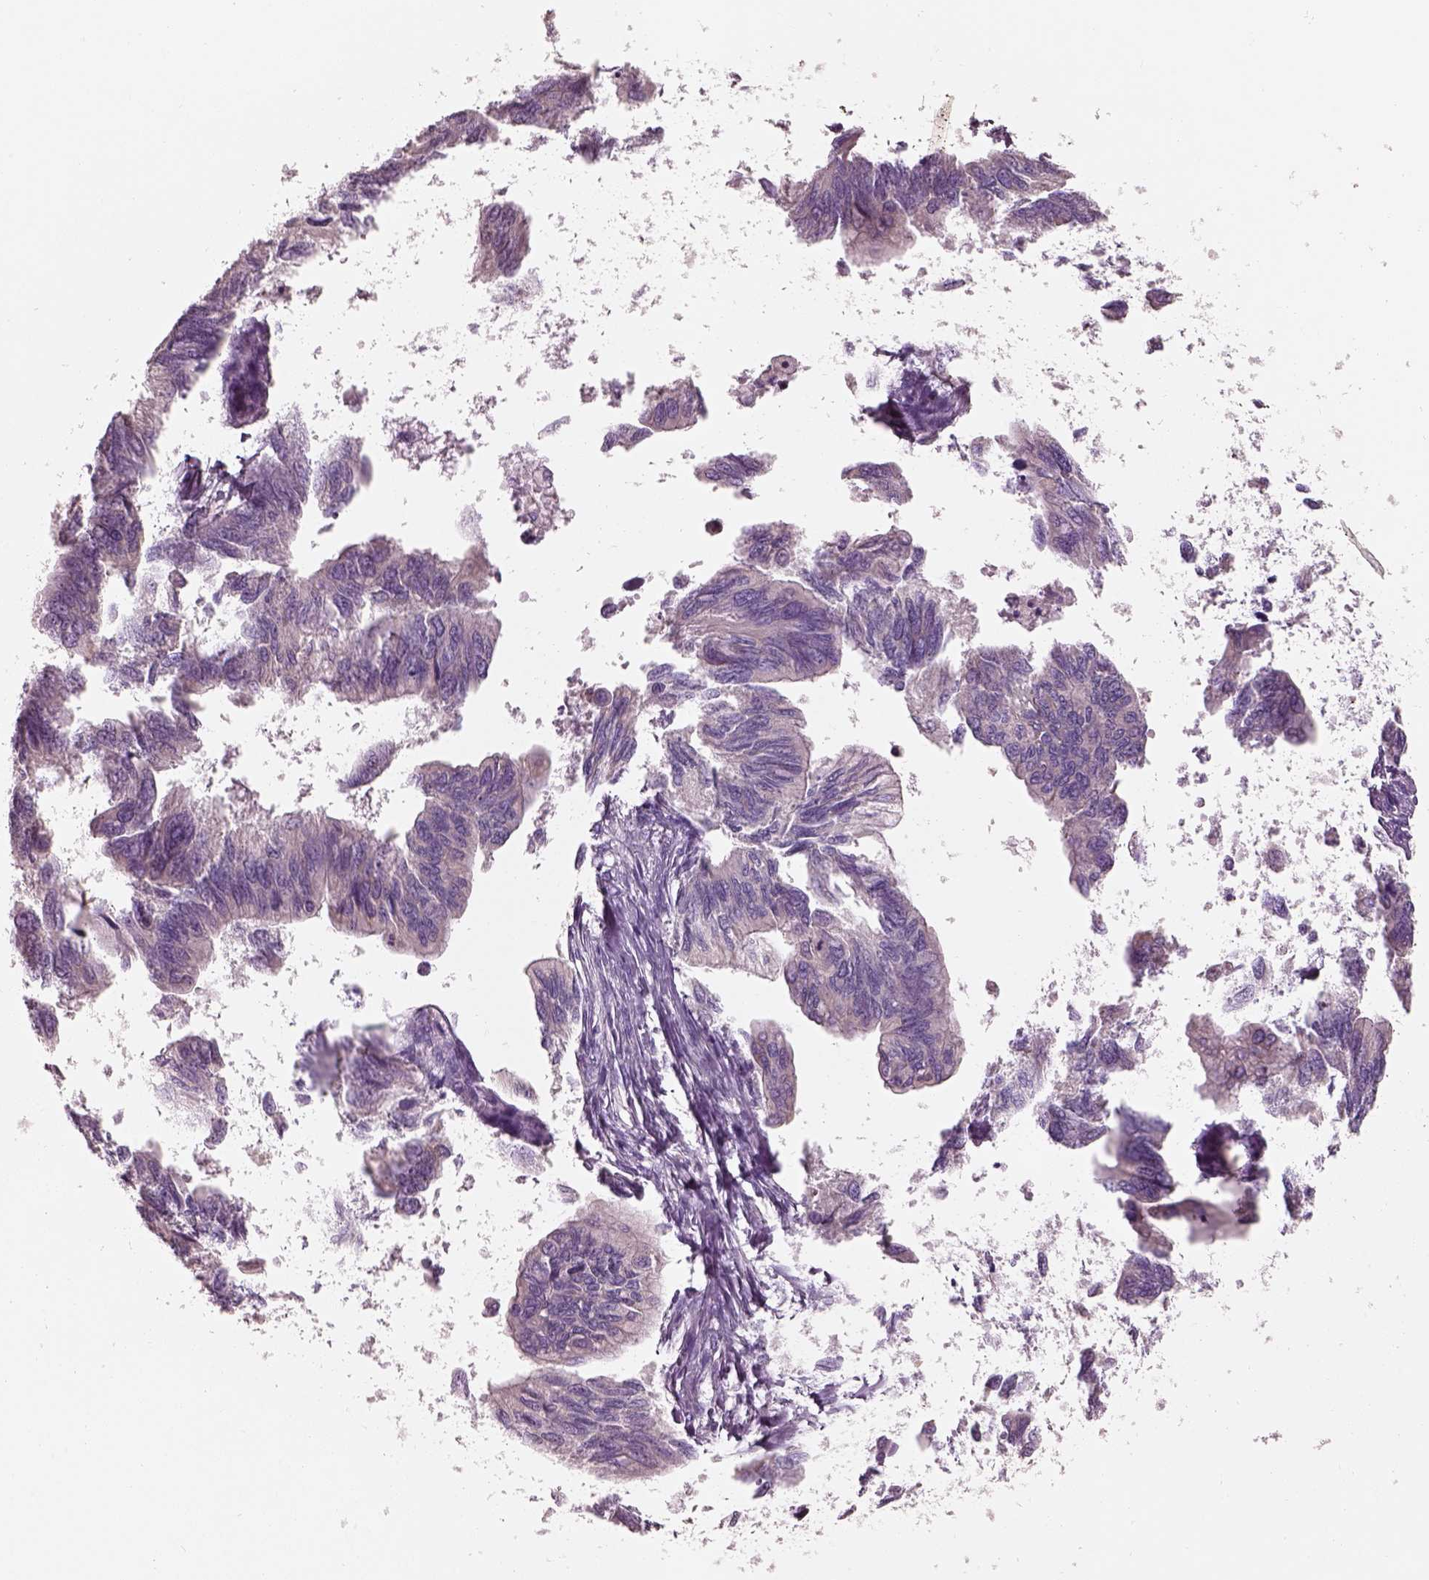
{"staining": {"intensity": "negative", "quantity": "none", "location": "none"}, "tissue": "ovarian cancer", "cell_type": "Tumor cells", "image_type": "cancer", "snomed": [{"axis": "morphology", "description": "Cystadenocarcinoma, mucinous, NOS"}, {"axis": "topography", "description": "Ovary"}], "caption": "This is an IHC photomicrograph of human ovarian cancer (mucinous cystadenocarcinoma). There is no staining in tumor cells.", "gene": "PNOC", "patient": {"sex": "female", "age": 76}}